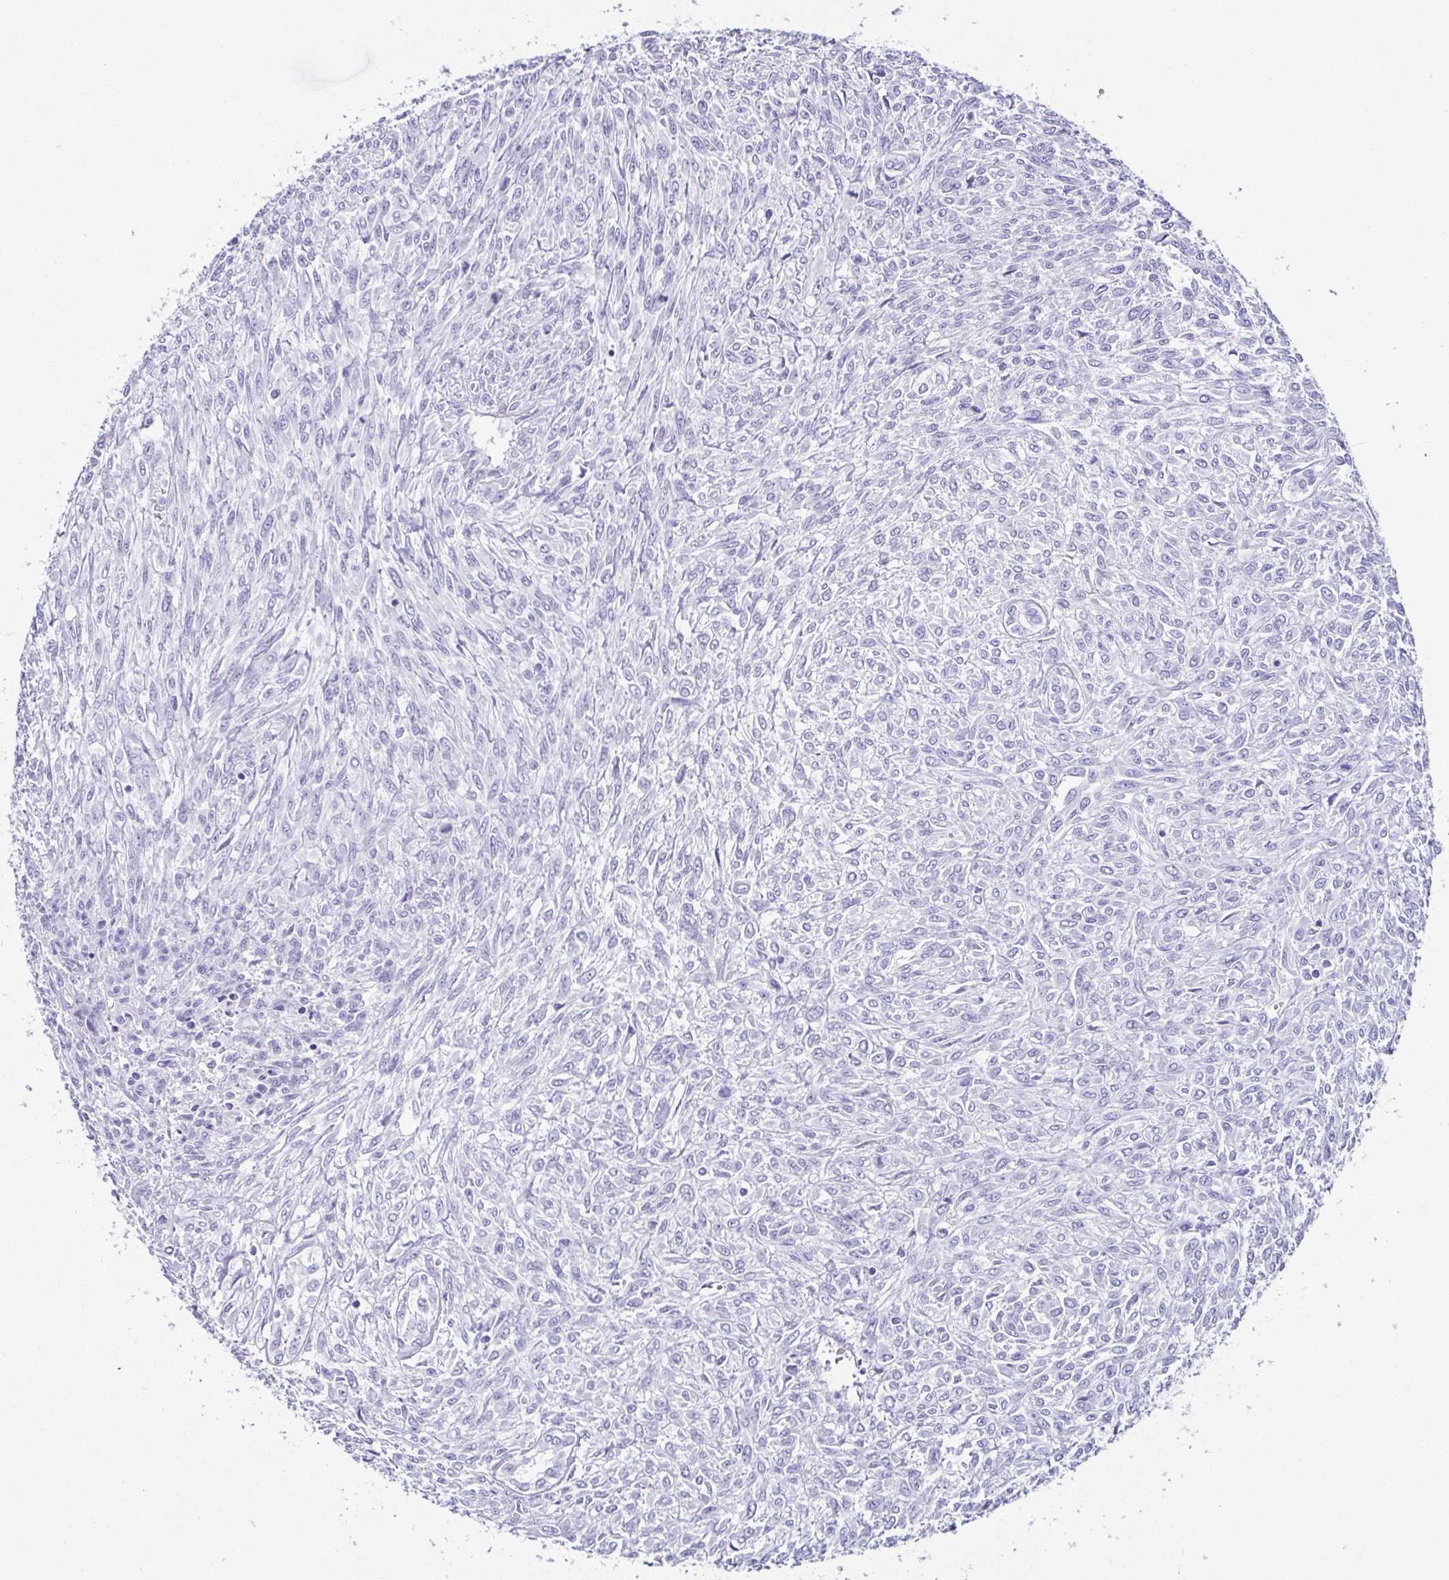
{"staining": {"intensity": "negative", "quantity": "none", "location": "none"}, "tissue": "renal cancer", "cell_type": "Tumor cells", "image_type": "cancer", "snomed": [{"axis": "morphology", "description": "Adenocarcinoma, NOS"}, {"axis": "topography", "description": "Kidney"}], "caption": "High magnification brightfield microscopy of renal cancer (adenocarcinoma) stained with DAB (brown) and counterstained with hematoxylin (blue): tumor cells show no significant expression.", "gene": "ESX1", "patient": {"sex": "male", "age": 58}}